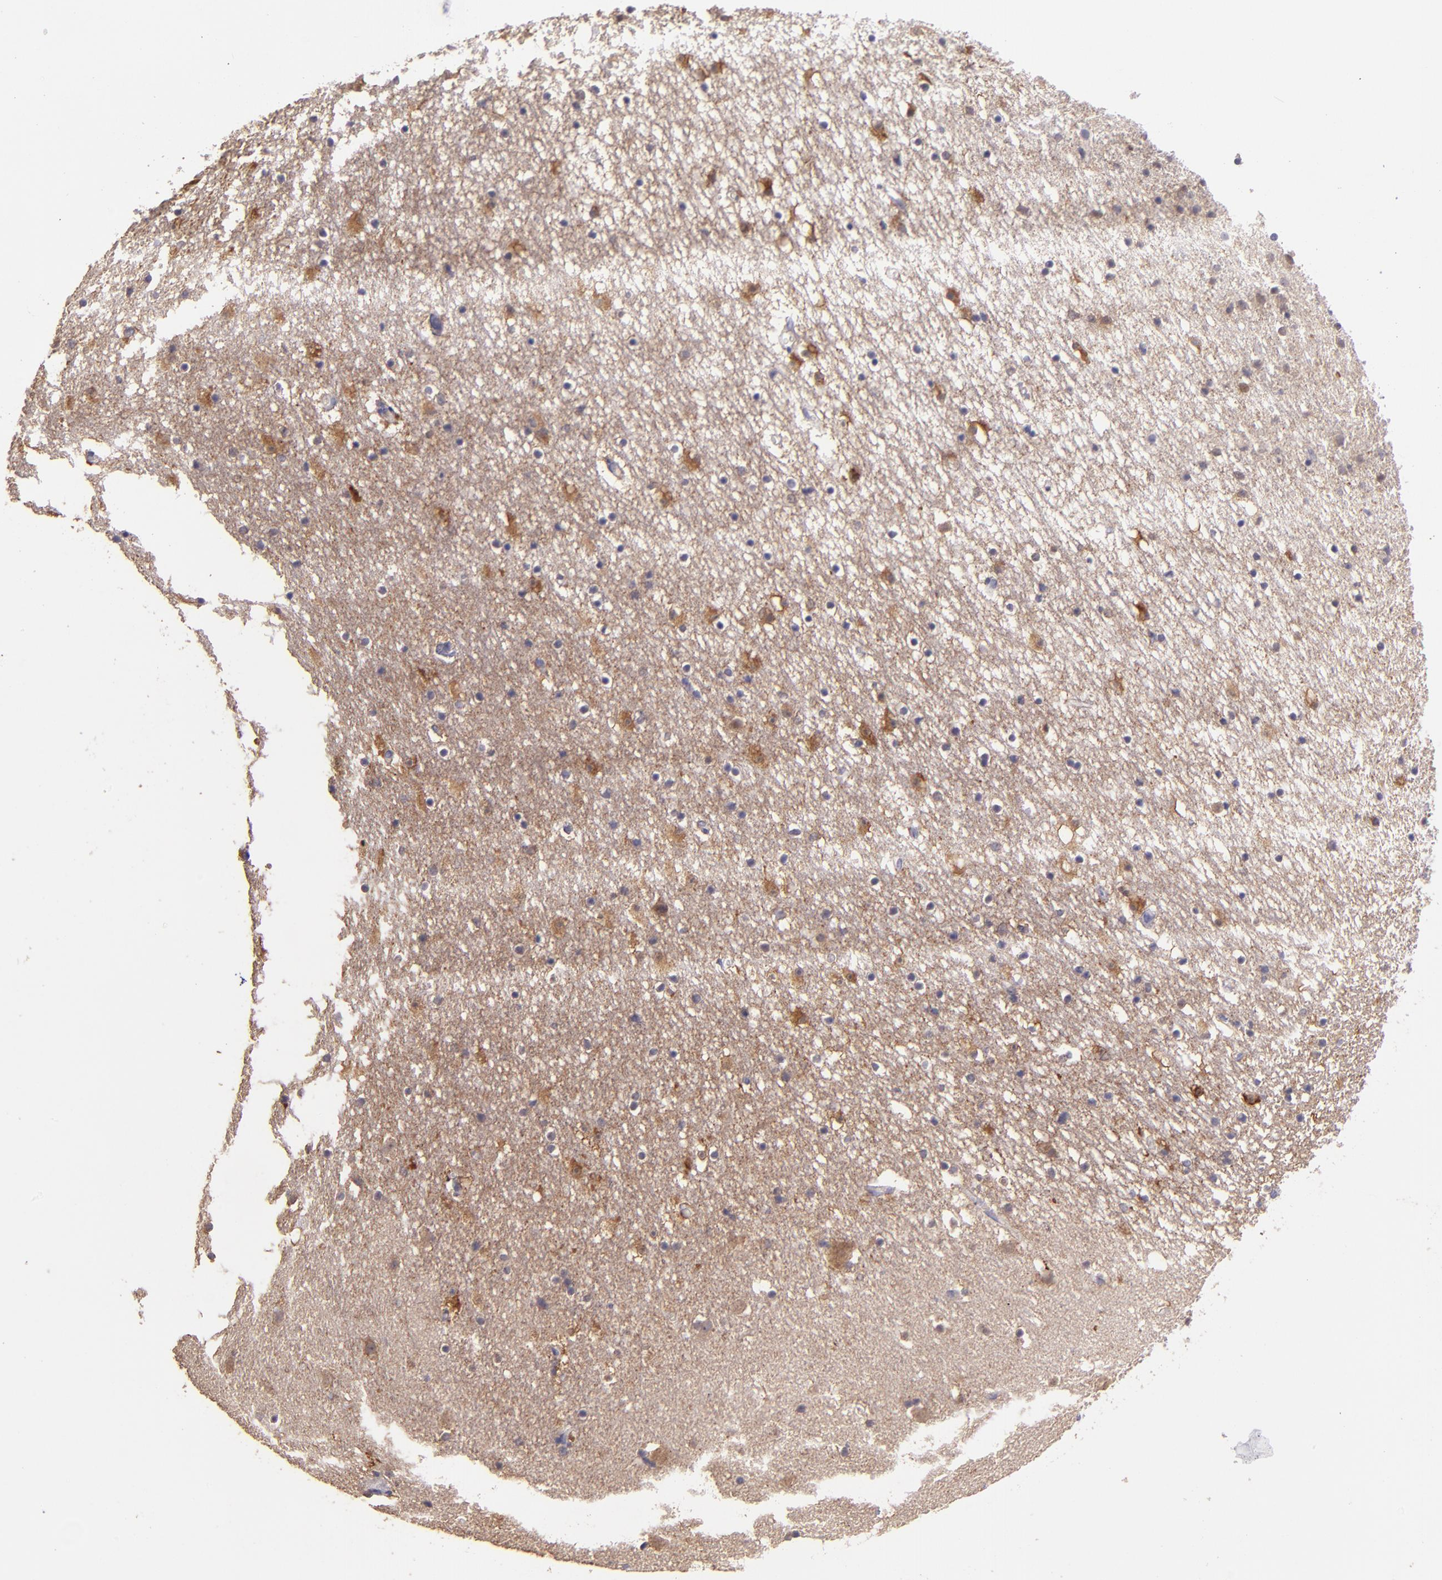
{"staining": {"intensity": "weak", "quantity": "25%-75%", "location": "cytoplasmic/membranous"}, "tissue": "caudate", "cell_type": "Glial cells", "image_type": "normal", "snomed": [{"axis": "morphology", "description": "Normal tissue, NOS"}, {"axis": "topography", "description": "Lateral ventricle wall"}], "caption": "This image displays unremarkable caudate stained with immunohistochemistry (IHC) to label a protein in brown. The cytoplasmic/membranous of glial cells show weak positivity for the protein. Nuclei are counter-stained blue.", "gene": "PAPPA", "patient": {"sex": "male", "age": 45}}